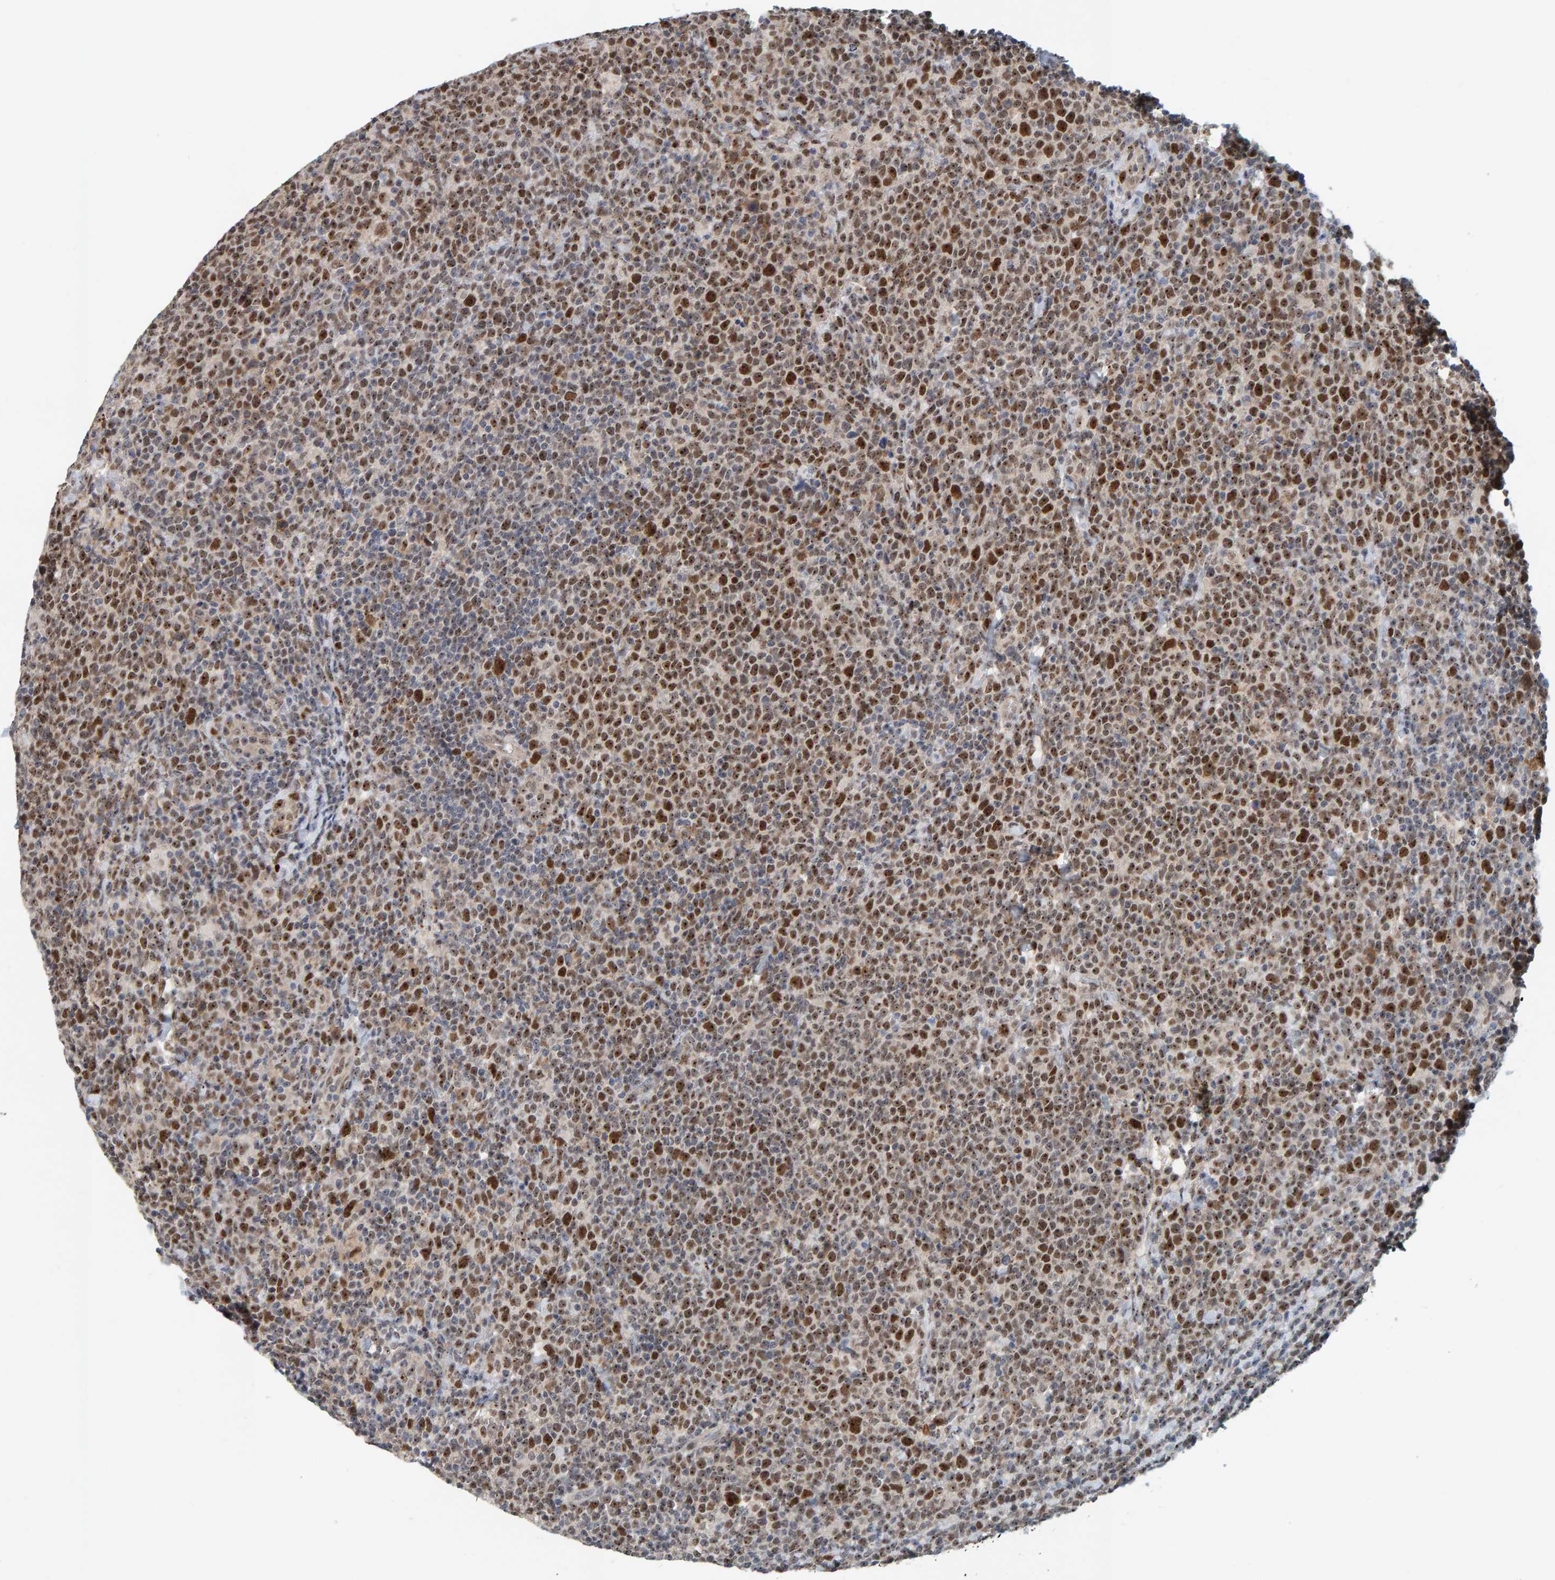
{"staining": {"intensity": "strong", "quantity": ">75%", "location": "nuclear"}, "tissue": "lymphoma", "cell_type": "Tumor cells", "image_type": "cancer", "snomed": [{"axis": "morphology", "description": "Malignant lymphoma, non-Hodgkin's type, High grade"}, {"axis": "topography", "description": "Lymph node"}], "caption": "Lymphoma stained for a protein (brown) reveals strong nuclear positive expression in approximately >75% of tumor cells.", "gene": "POLR1E", "patient": {"sex": "male", "age": 61}}